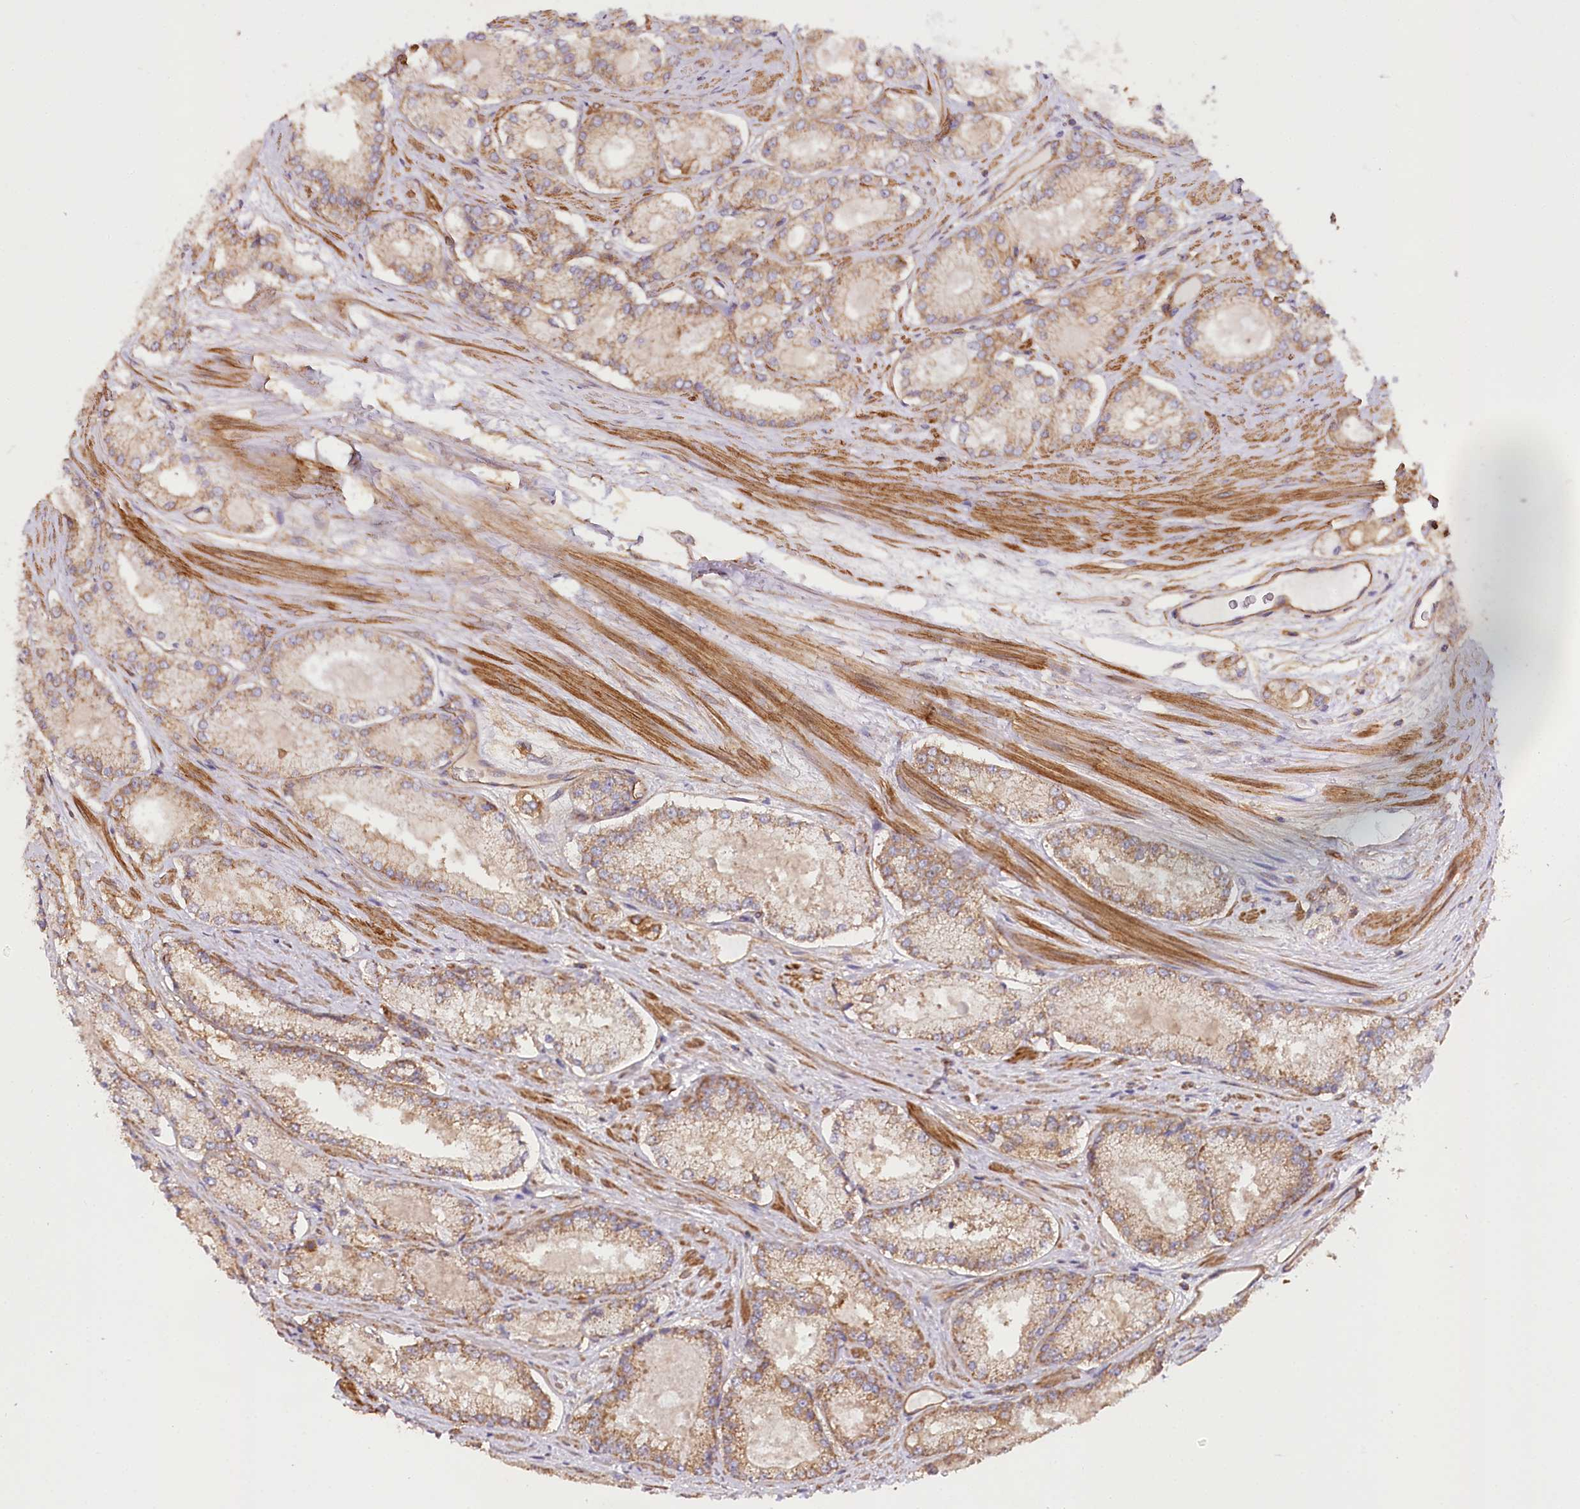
{"staining": {"intensity": "moderate", "quantity": ">75%", "location": "cytoplasmic/membranous"}, "tissue": "prostate cancer", "cell_type": "Tumor cells", "image_type": "cancer", "snomed": [{"axis": "morphology", "description": "Adenocarcinoma, Low grade"}, {"axis": "topography", "description": "Prostate"}], "caption": "A histopathology image of human prostate cancer stained for a protein demonstrates moderate cytoplasmic/membranous brown staining in tumor cells.", "gene": "SYNPO2", "patient": {"sex": "male", "age": 74}}